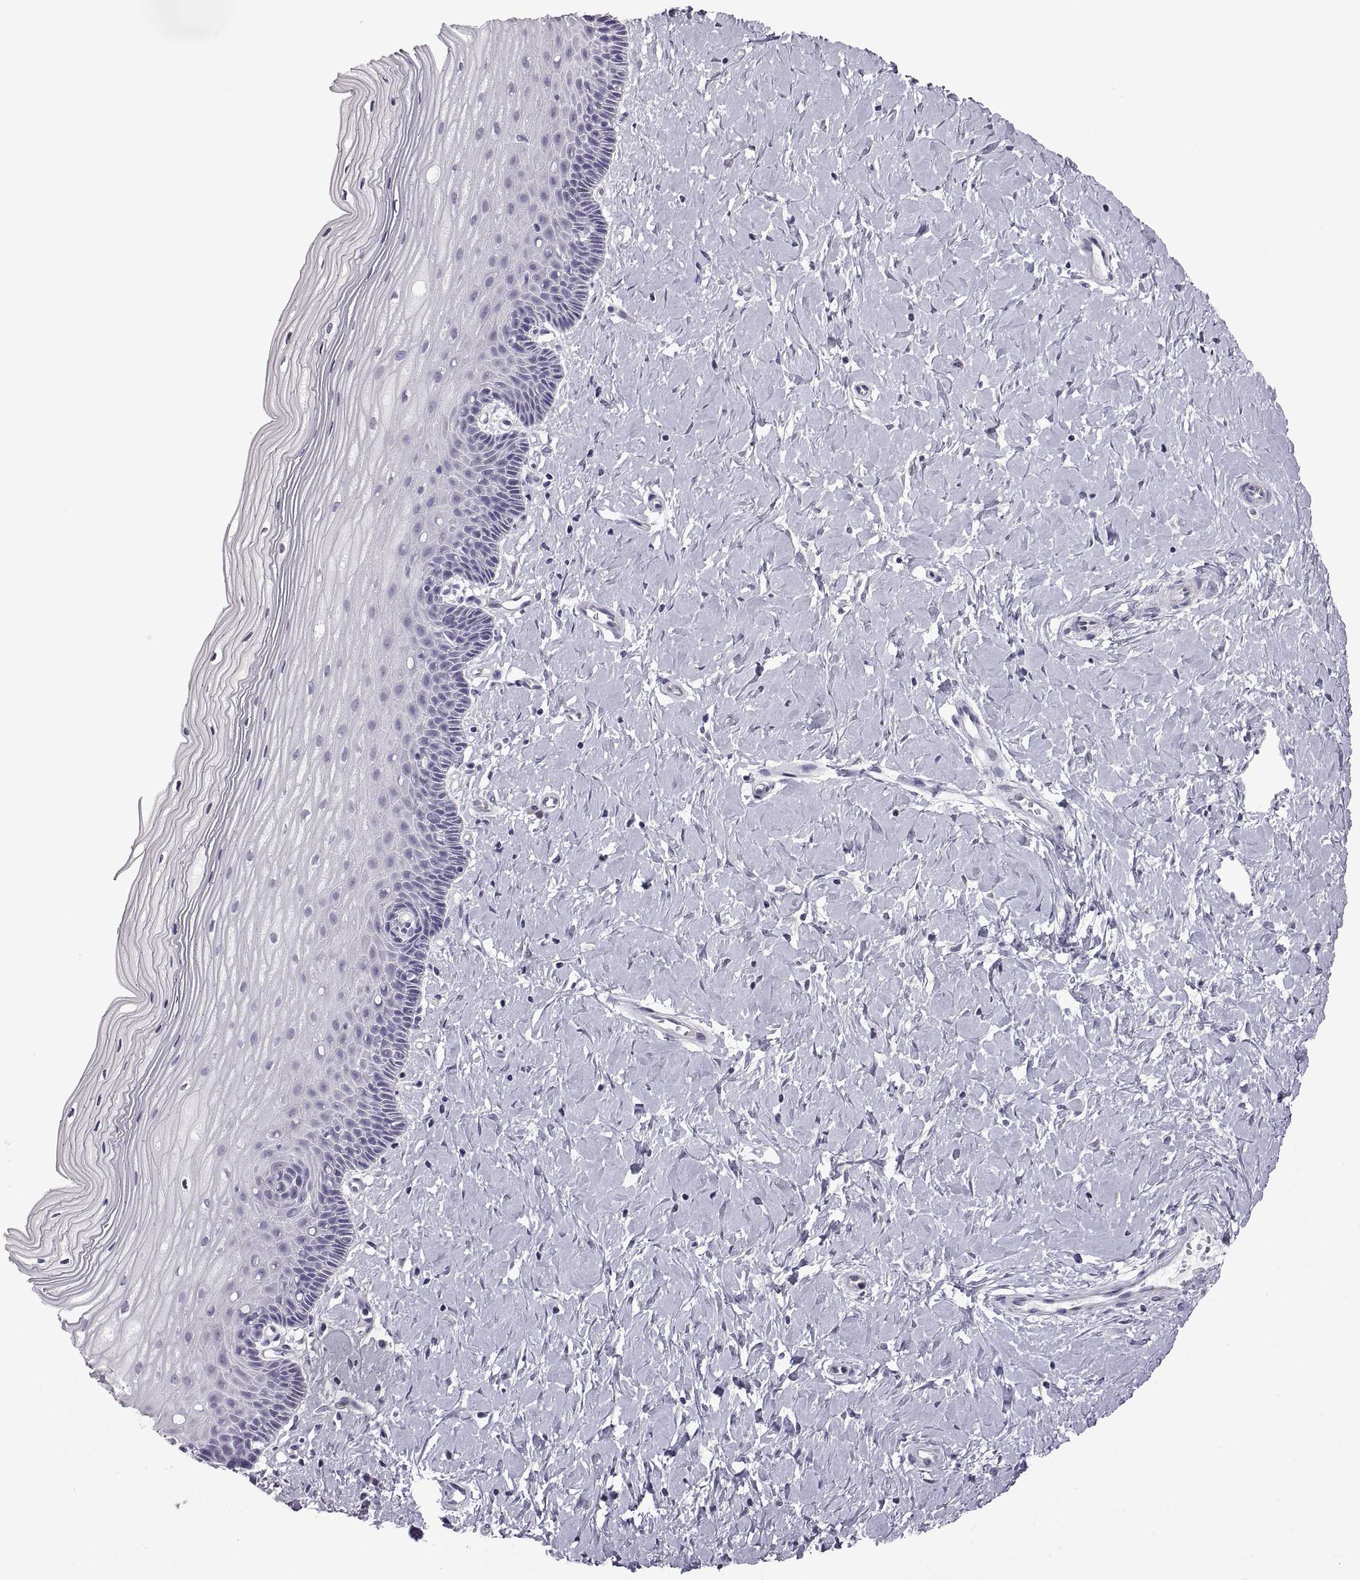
{"staining": {"intensity": "negative", "quantity": "none", "location": "none"}, "tissue": "cervix", "cell_type": "Glandular cells", "image_type": "normal", "snomed": [{"axis": "morphology", "description": "Normal tissue, NOS"}, {"axis": "topography", "description": "Cervix"}], "caption": "Normal cervix was stained to show a protein in brown. There is no significant positivity in glandular cells. (Stains: DAB immunohistochemistry with hematoxylin counter stain, Microscopy: brightfield microscopy at high magnification).", "gene": "FAM170A", "patient": {"sex": "female", "age": 37}}